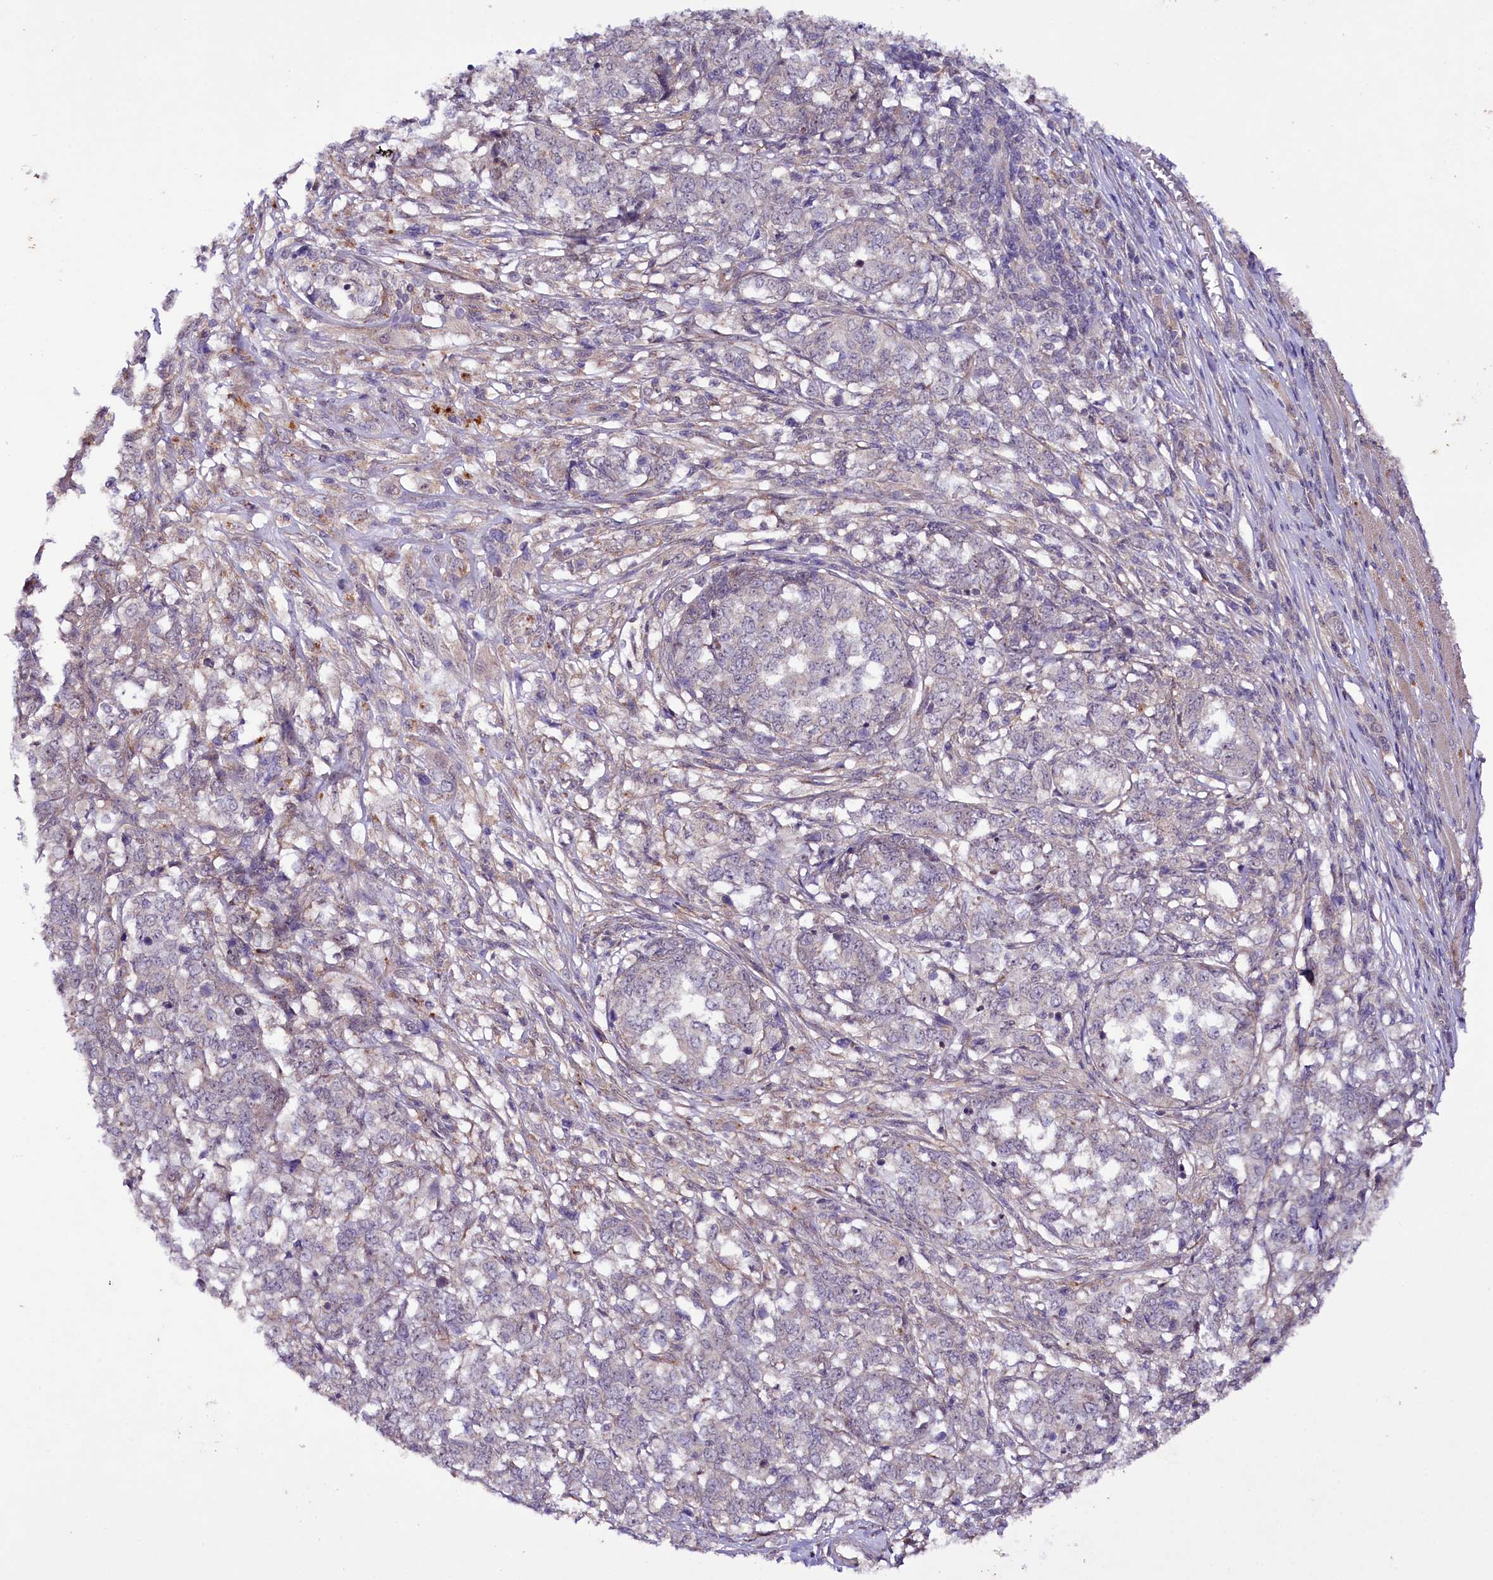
{"staining": {"intensity": "negative", "quantity": "none", "location": "none"}, "tissue": "melanoma", "cell_type": "Tumor cells", "image_type": "cancer", "snomed": [{"axis": "morphology", "description": "Malignant melanoma, NOS"}, {"axis": "topography", "description": "Skin"}], "caption": "IHC image of malignant melanoma stained for a protein (brown), which exhibits no expression in tumor cells.", "gene": "PHLDB1", "patient": {"sex": "female", "age": 72}}